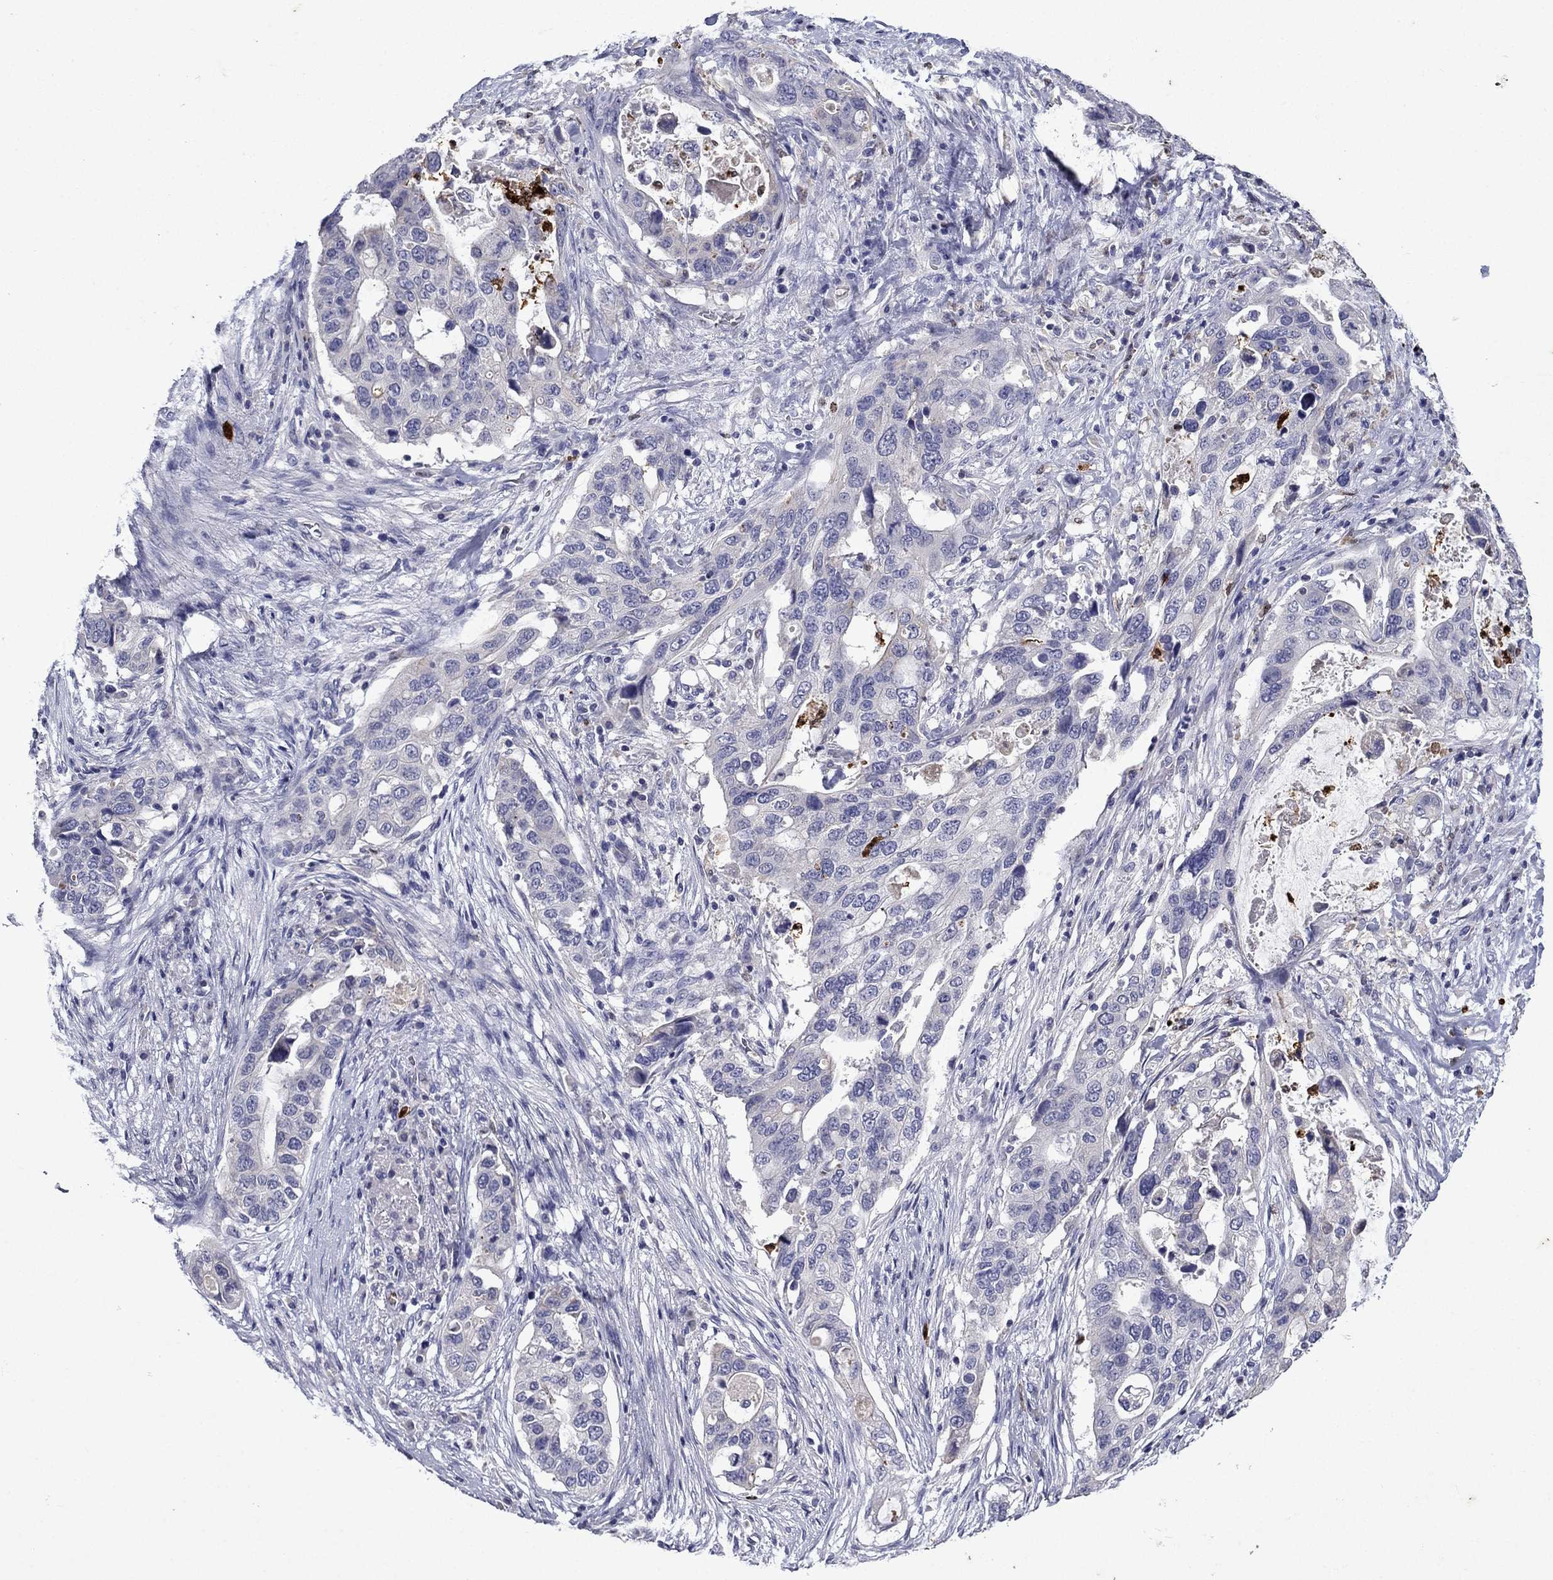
{"staining": {"intensity": "negative", "quantity": "none", "location": "none"}, "tissue": "stomach cancer", "cell_type": "Tumor cells", "image_type": "cancer", "snomed": [{"axis": "morphology", "description": "Adenocarcinoma, NOS"}, {"axis": "topography", "description": "Stomach"}], "caption": "Tumor cells are negative for brown protein staining in stomach cancer (adenocarcinoma).", "gene": "IRF5", "patient": {"sex": "male", "age": 54}}